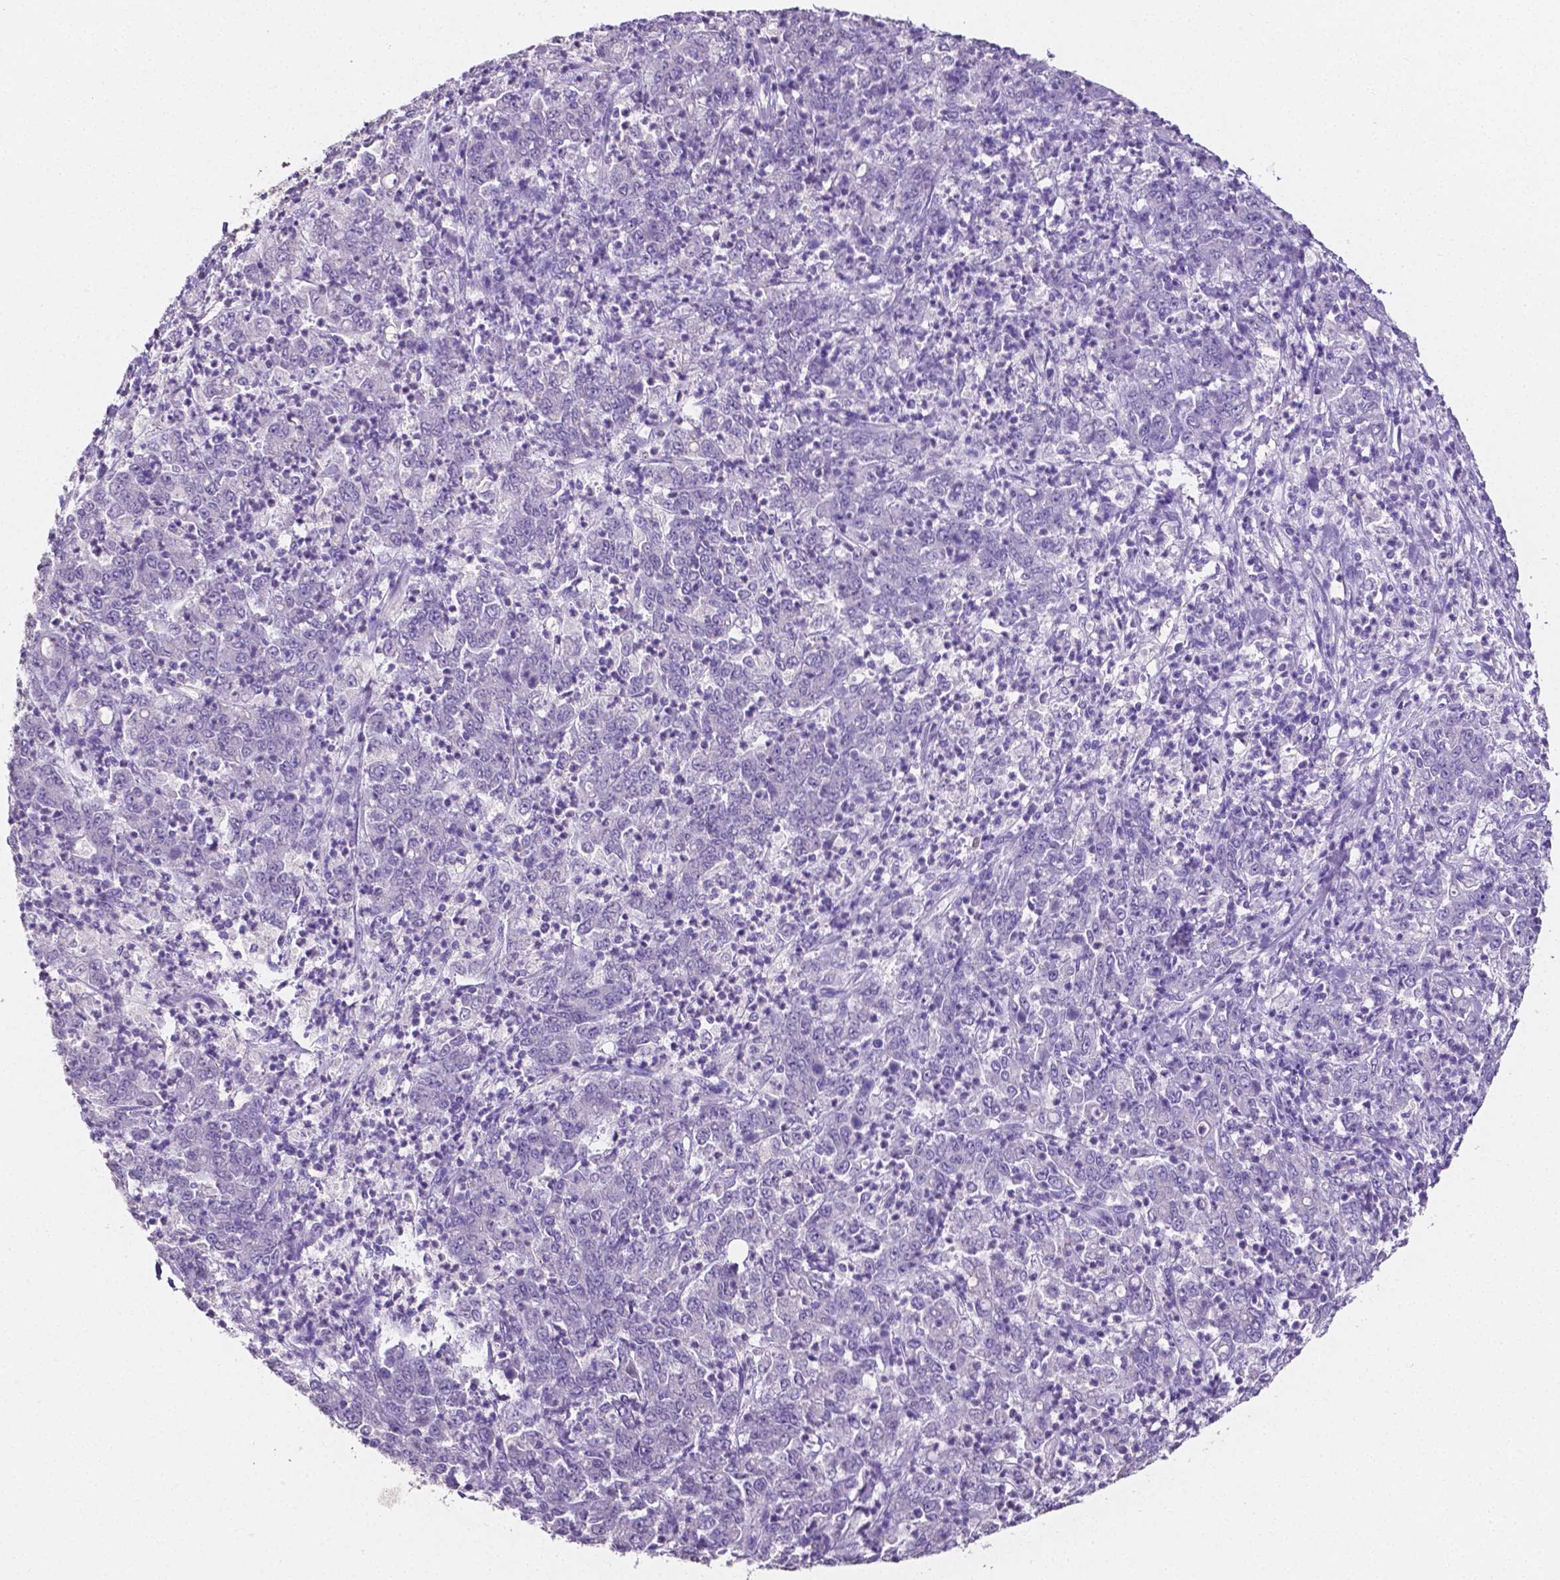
{"staining": {"intensity": "negative", "quantity": "none", "location": "none"}, "tissue": "stomach cancer", "cell_type": "Tumor cells", "image_type": "cancer", "snomed": [{"axis": "morphology", "description": "Adenocarcinoma, NOS"}, {"axis": "topography", "description": "Stomach, lower"}], "caption": "Stomach cancer (adenocarcinoma) was stained to show a protein in brown. There is no significant staining in tumor cells.", "gene": "SLC22A2", "patient": {"sex": "female", "age": 71}}